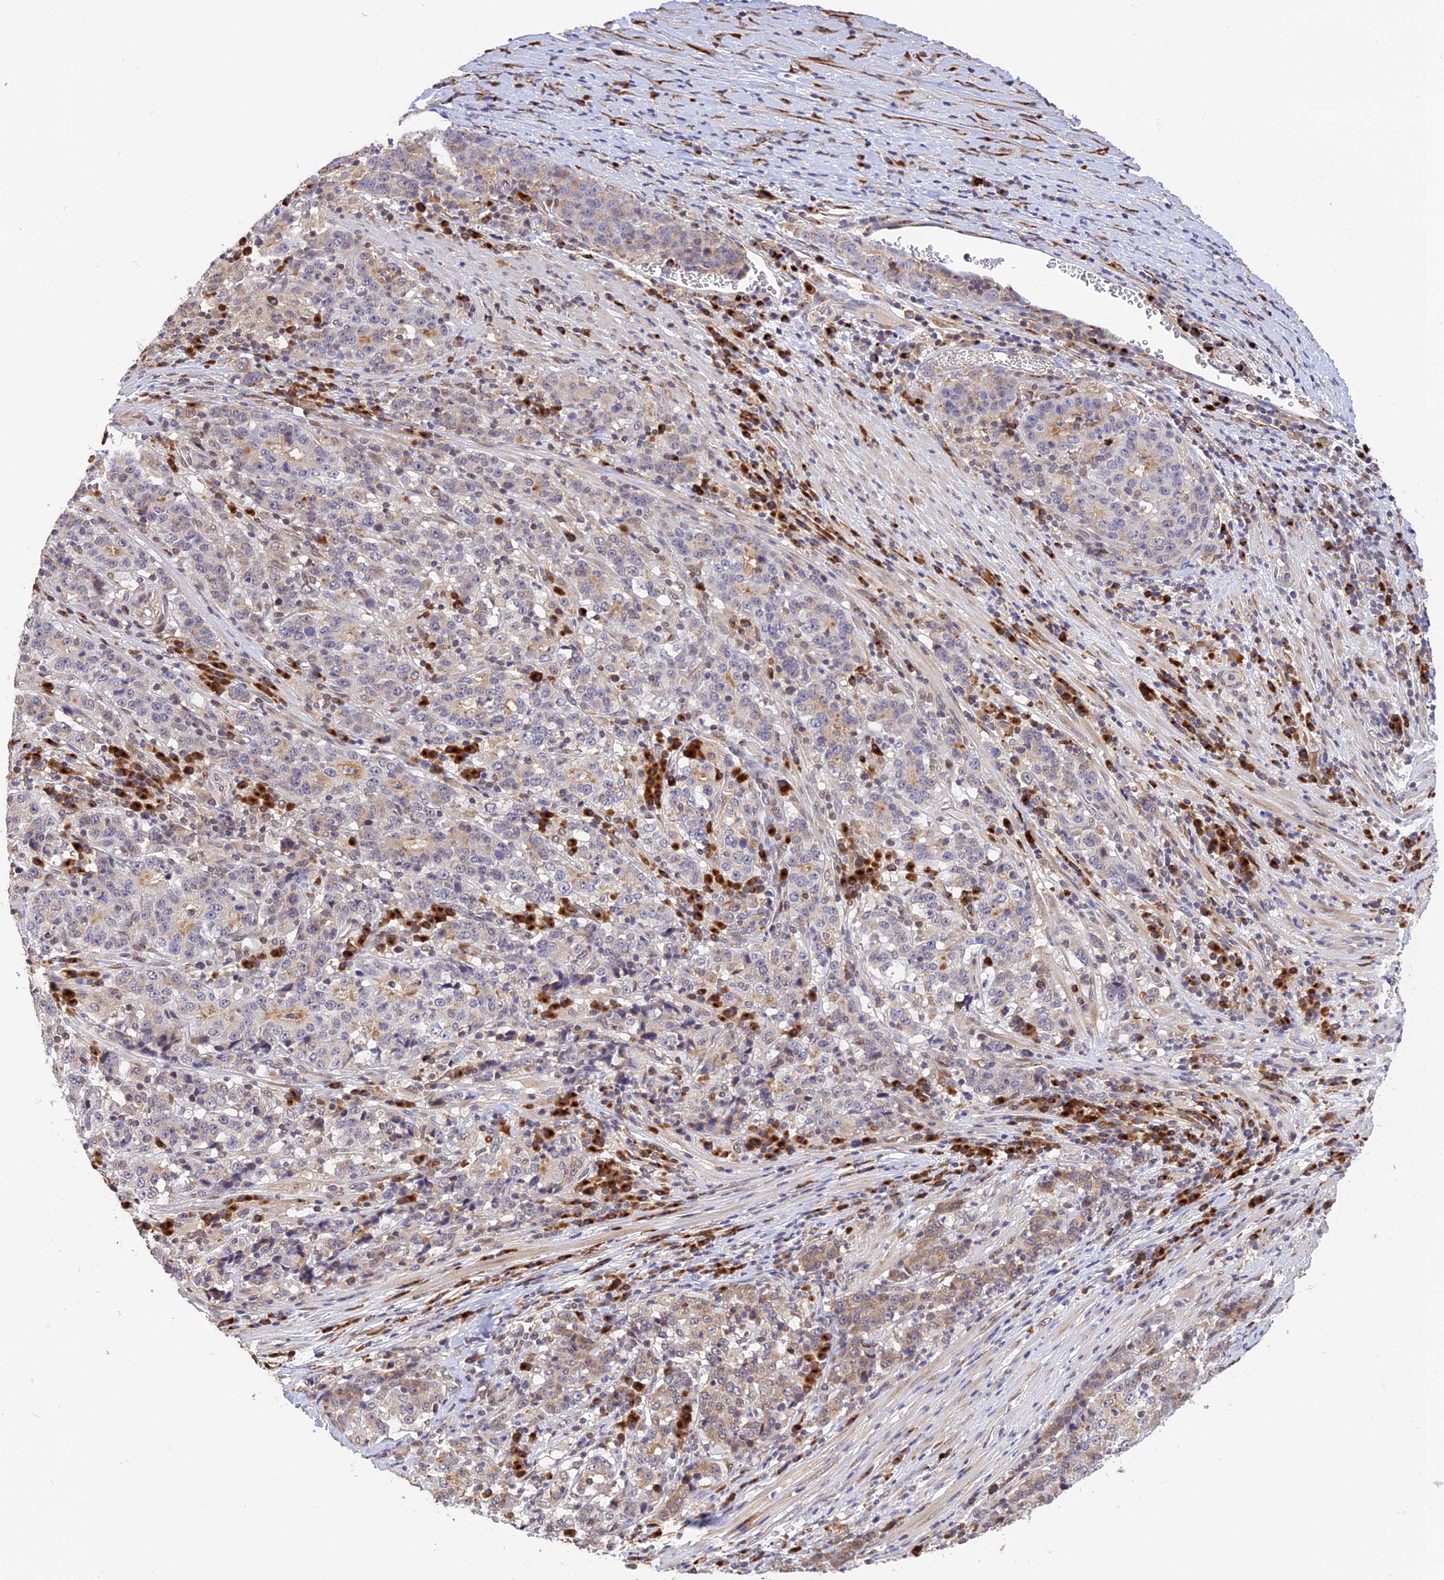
{"staining": {"intensity": "weak", "quantity": "25%-75%", "location": "cytoplasmic/membranous"}, "tissue": "stomach cancer", "cell_type": "Tumor cells", "image_type": "cancer", "snomed": [{"axis": "morphology", "description": "Adenocarcinoma, NOS"}, {"axis": "topography", "description": "Stomach"}], "caption": "Adenocarcinoma (stomach) tissue exhibits weak cytoplasmic/membranous staining in about 25%-75% of tumor cells, visualized by immunohistochemistry. (DAB = brown stain, brightfield microscopy at high magnification).", "gene": "SNX17", "patient": {"sex": "male", "age": 59}}